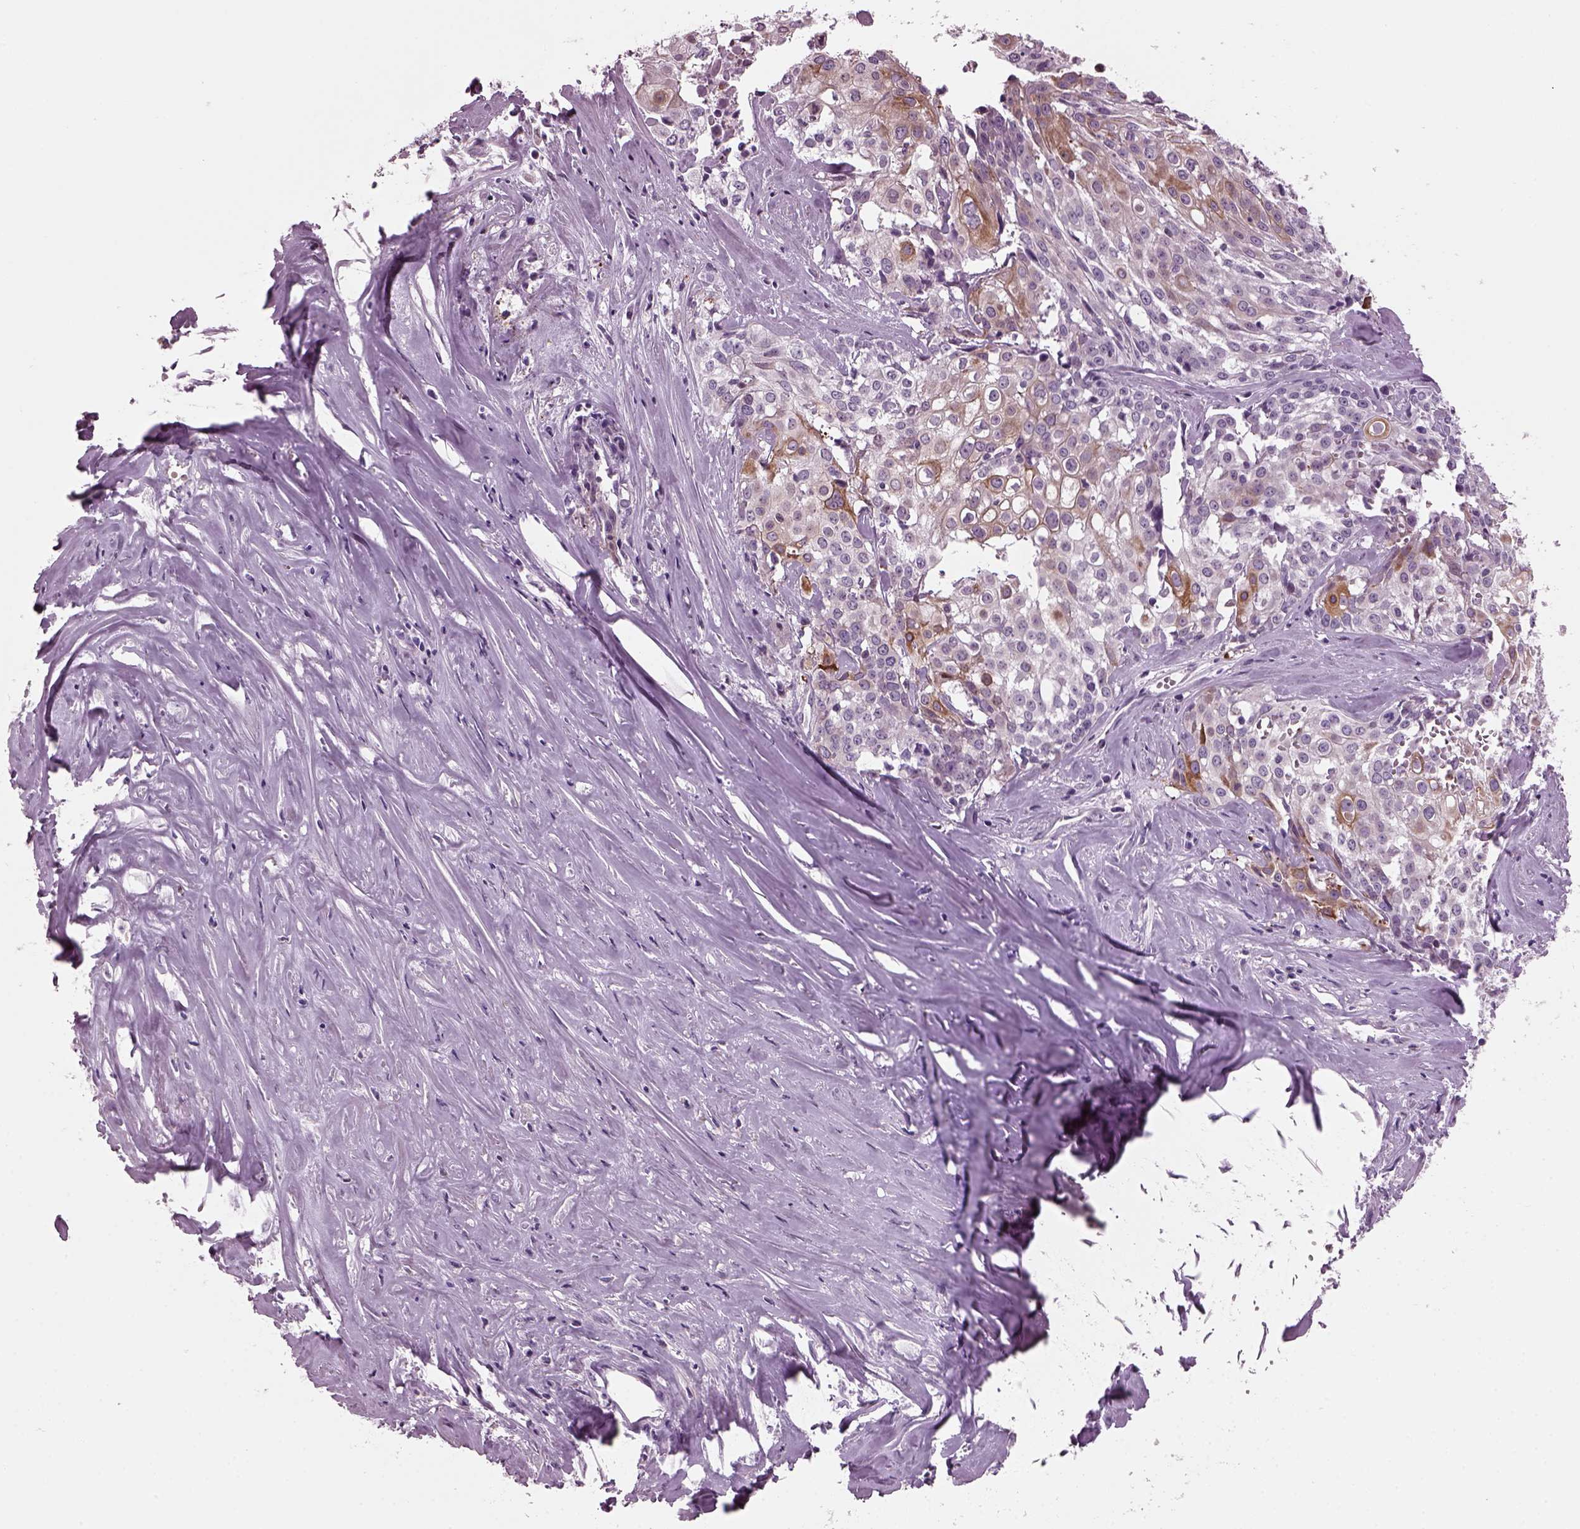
{"staining": {"intensity": "moderate", "quantity": "25%-75%", "location": "cytoplasmic/membranous"}, "tissue": "cervical cancer", "cell_type": "Tumor cells", "image_type": "cancer", "snomed": [{"axis": "morphology", "description": "Squamous cell carcinoma, NOS"}, {"axis": "topography", "description": "Cervix"}], "caption": "Immunohistochemistry image of cervical squamous cell carcinoma stained for a protein (brown), which reveals medium levels of moderate cytoplasmic/membranous expression in approximately 25%-75% of tumor cells.", "gene": "PRR9", "patient": {"sex": "female", "age": 39}}